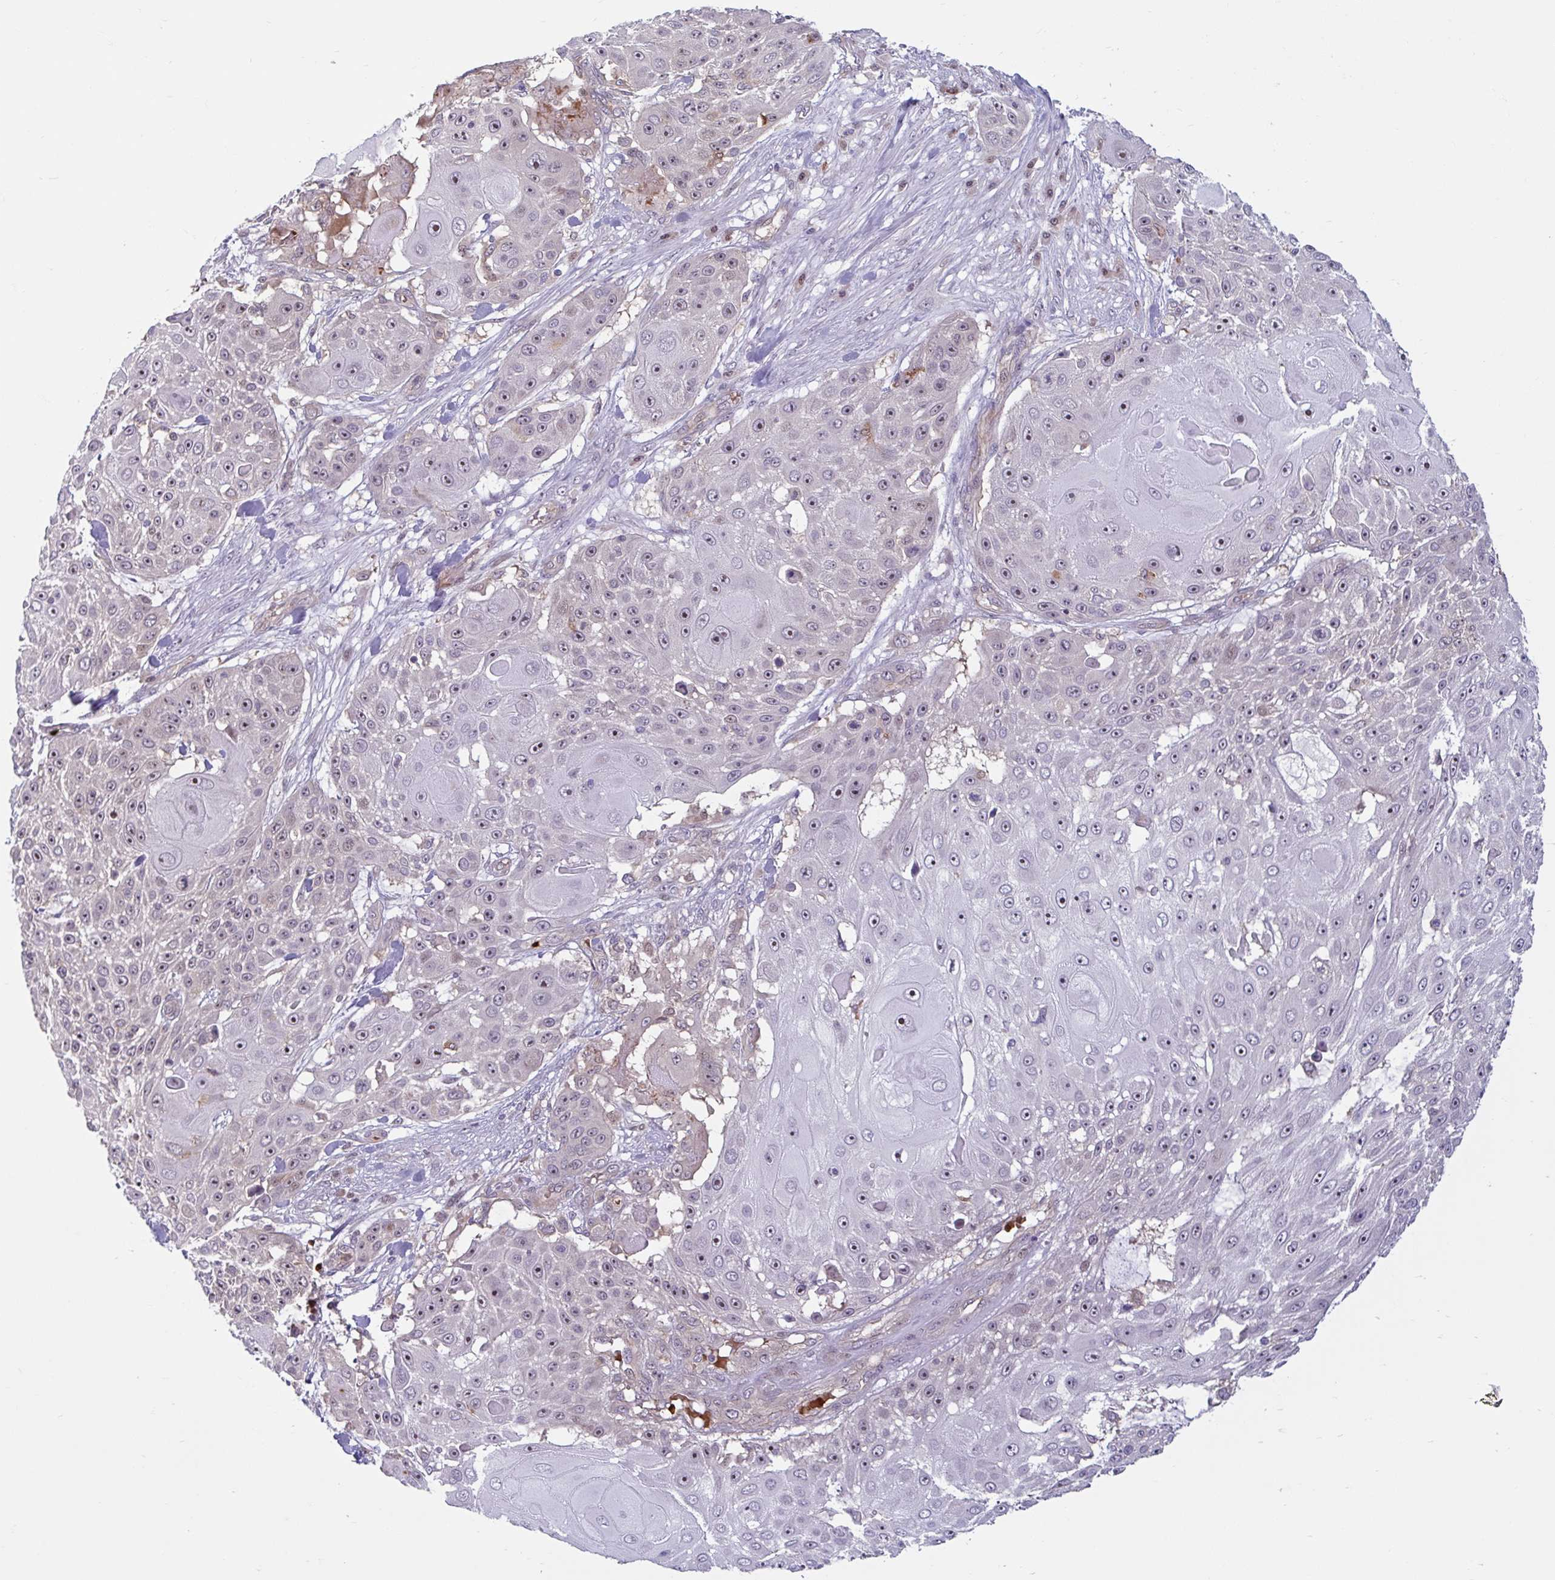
{"staining": {"intensity": "strong", "quantity": "25%-75%", "location": "nuclear"}, "tissue": "skin cancer", "cell_type": "Tumor cells", "image_type": "cancer", "snomed": [{"axis": "morphology", "description": "Squamous cell carcinoma, NOS"}, {"axis": "topography", "description": "Skin"}], "caption": "Immunohistochemical staining of squamous cell carcinoma (skin) shows high levels of strong nuclear protein staining in approximately 25%-75% of tumor cells.", "gene": "HMBS", "patient": {"sex": "female", "age": 86}}